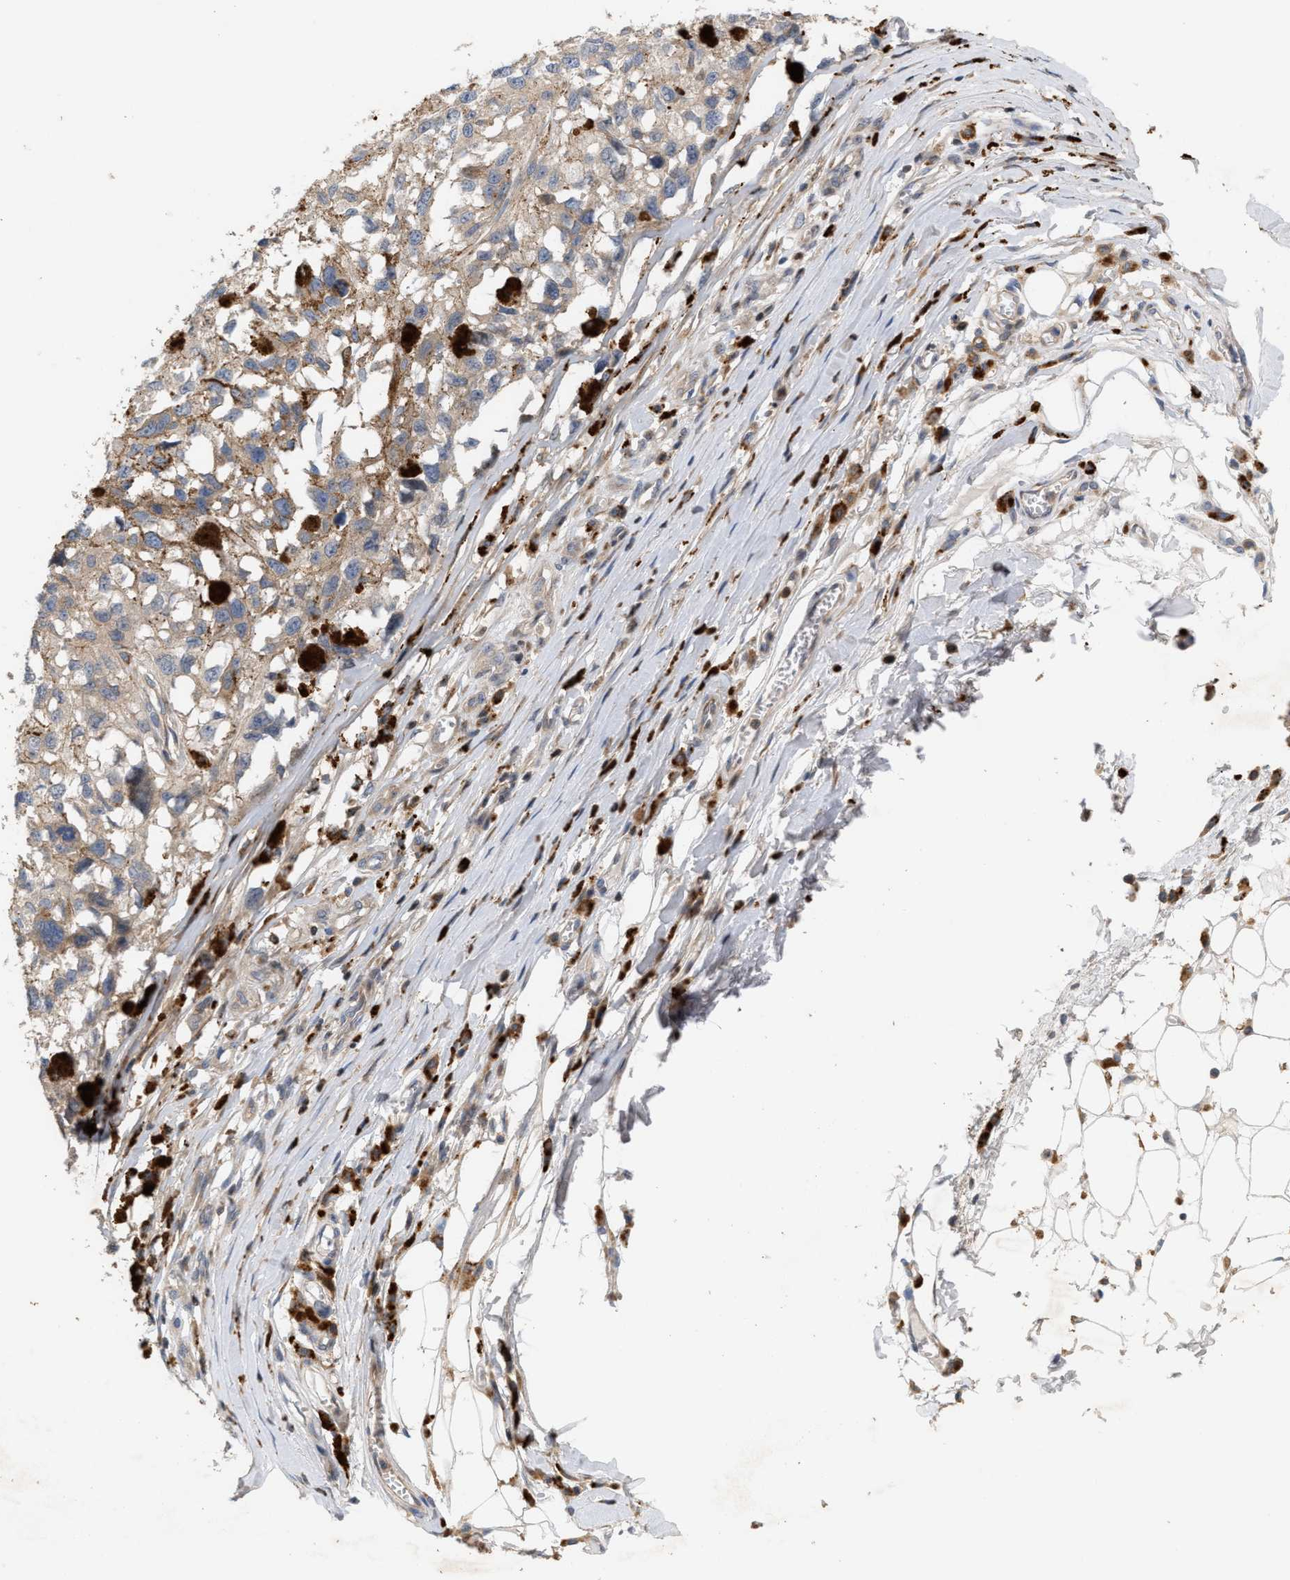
{"staining": {"intensity": "weak", "quantity": ">75%", "location": "cytoplasmic/membranous"}, "tissue": "melanoma", "cell_type": "Tumor cells", "image_type": "cancer", "snomed": [{"axis": "morphology", "description": "Malignant melanoma, Metastatic site"}, {"axis": "topography", "description": "Lymph node"}], "caption": "Human melanoma stained with a brown dye demonstrates weak cytoplasmic/membranous positive positivity in about >75% of tumor cells.", "gene": "DBNL", "patient": {"sex": "male", "age": 59}}